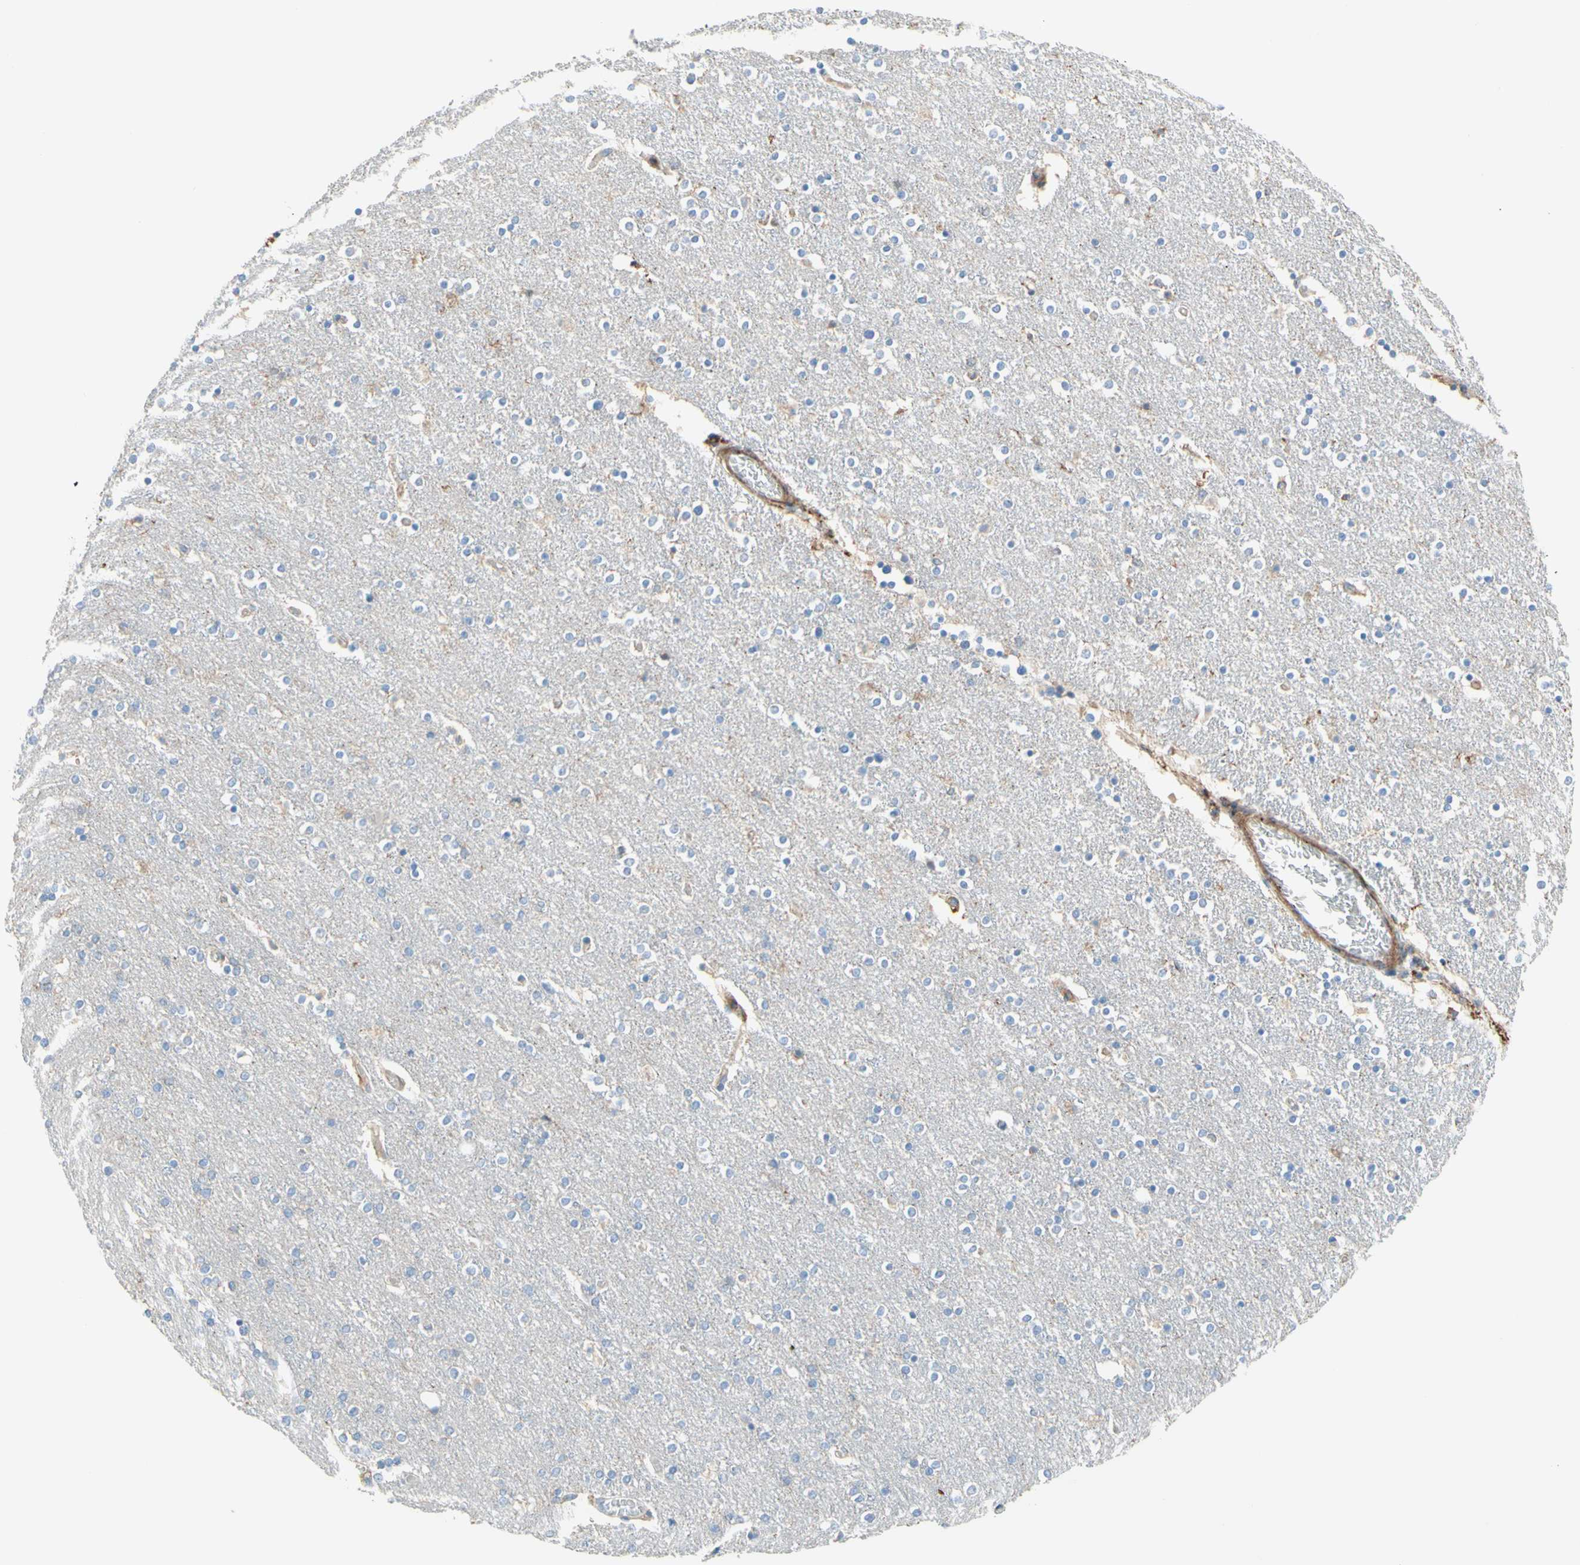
{"staining": {"intensity": "negative", "quantity": "none", "location": "none"}, "tissue": "caudate", "cell_type": "Glial cells", "image_type": "normal", "snomed": [{"axis": "morphology", "description": "Normal tissue, NOS"}, {"axis": "topography", "description": "Lateral ventricle wall"}], "caption": "A high-resolution histopathology image shows IHC staining of benign caudate, which exhibits no significant expression in glial cells. The staining was performed using DAB to visualize the protein expression in brown, while the nuclei were stained in blue with hematoxylin (Magnification: 20x).", "gene": "SEMA4C", "patient": {"sex": "female", "age": 54}}